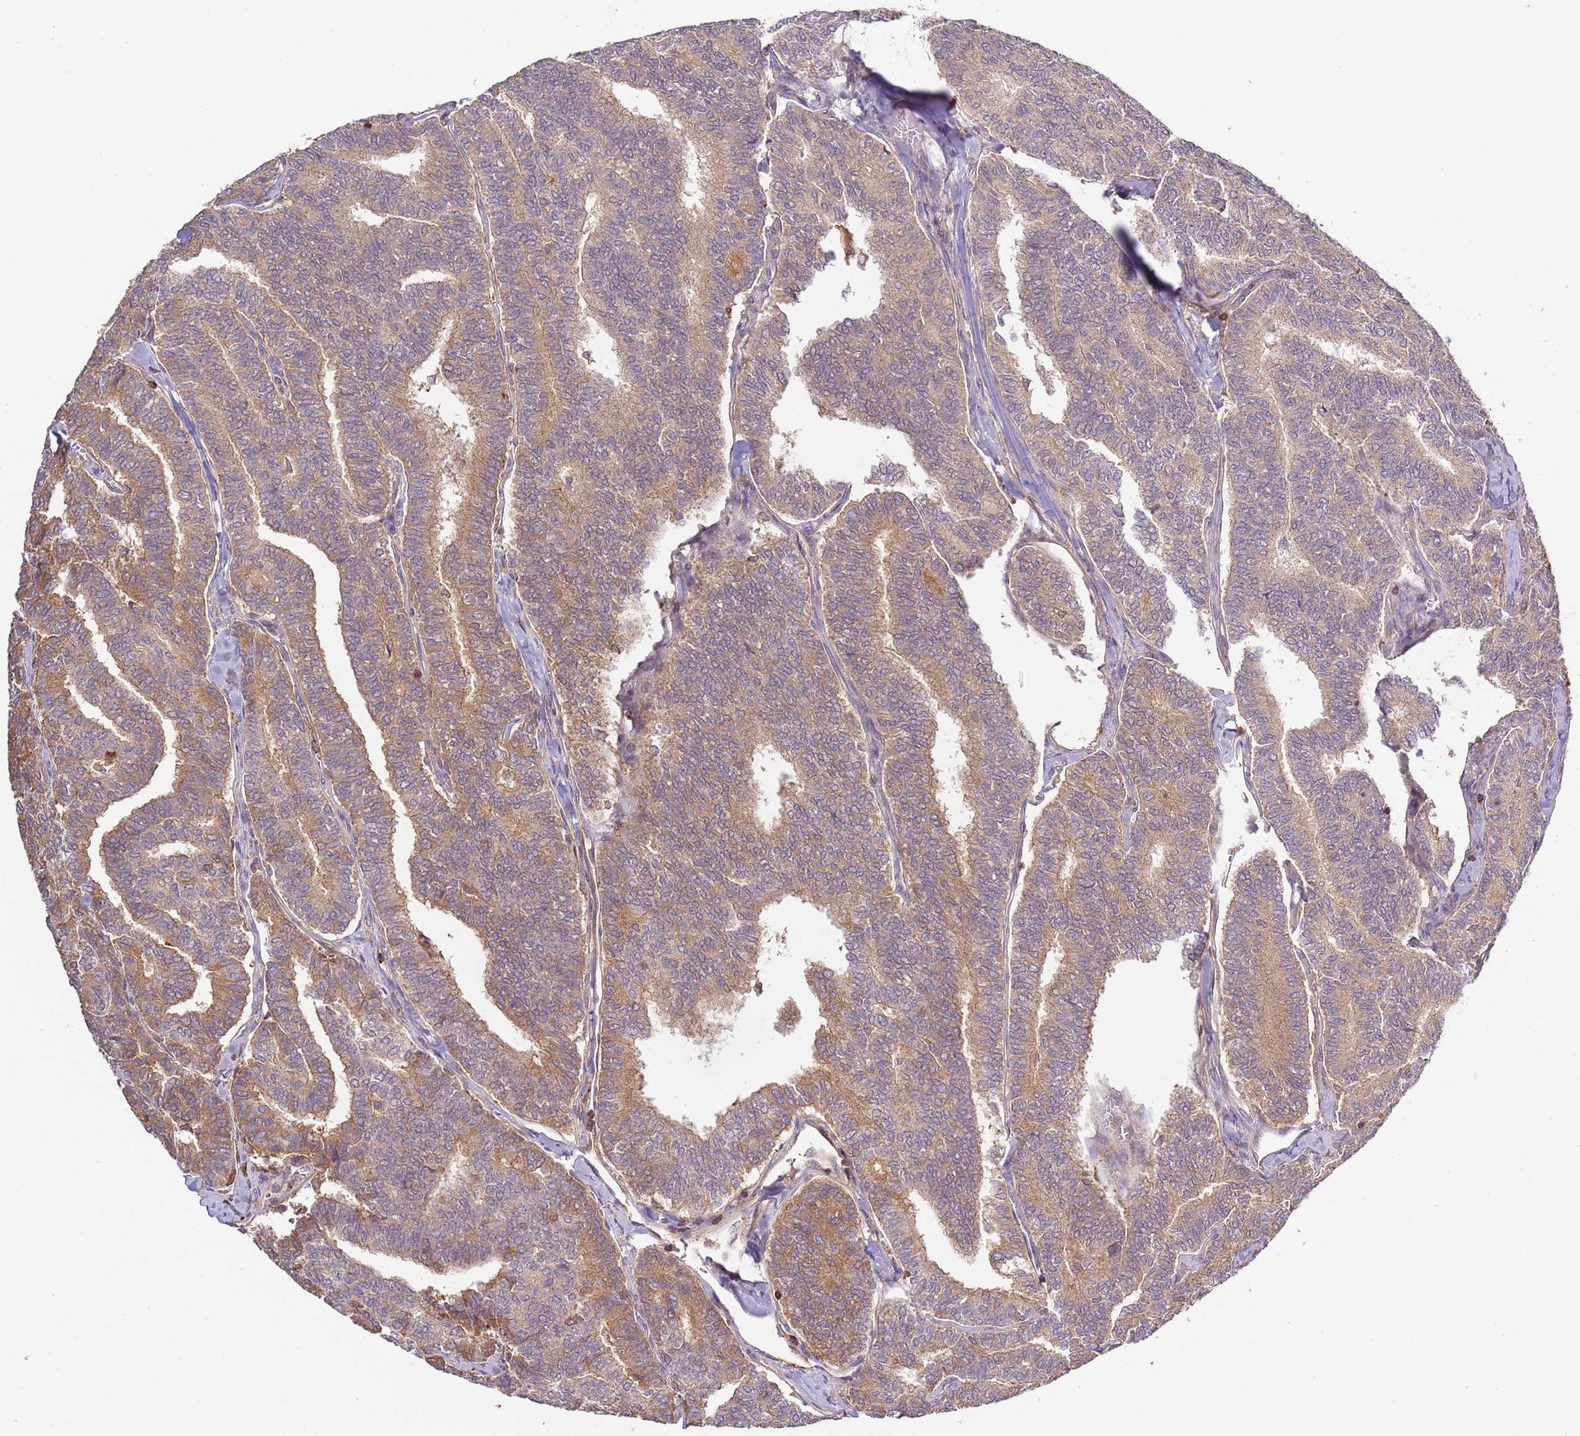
{"staining": {"intensity": "moderate", "quantity": ">75%", "location": "cytoplasmic/membranous"}, "tissue": "thyroid cancer", "cell_type": "Tumor cells", "image_type": "cancer", "snomed": [{"axis": "morphology", "description": "Papillary adenocarcinoma, NOS"}, {"axis": "topography", "description": "Thyroid gland"}], "caption": "IHC staining of thyroid cancer (papillary adenocarcinoma), which exhibits medium levels of moderate cytoplasmic/membranous positivity in about >75% of tumor cells indicating moderate cytoplasmic/membranous protein staining. The staining was performed using DAB (3,3'-diaminobenzidine) (brown) for protein detection and nuclei were counterstained in hematoxylin (blue).", "gene": "ZNF624", "patient": {"sex": "female", "age": 35}}